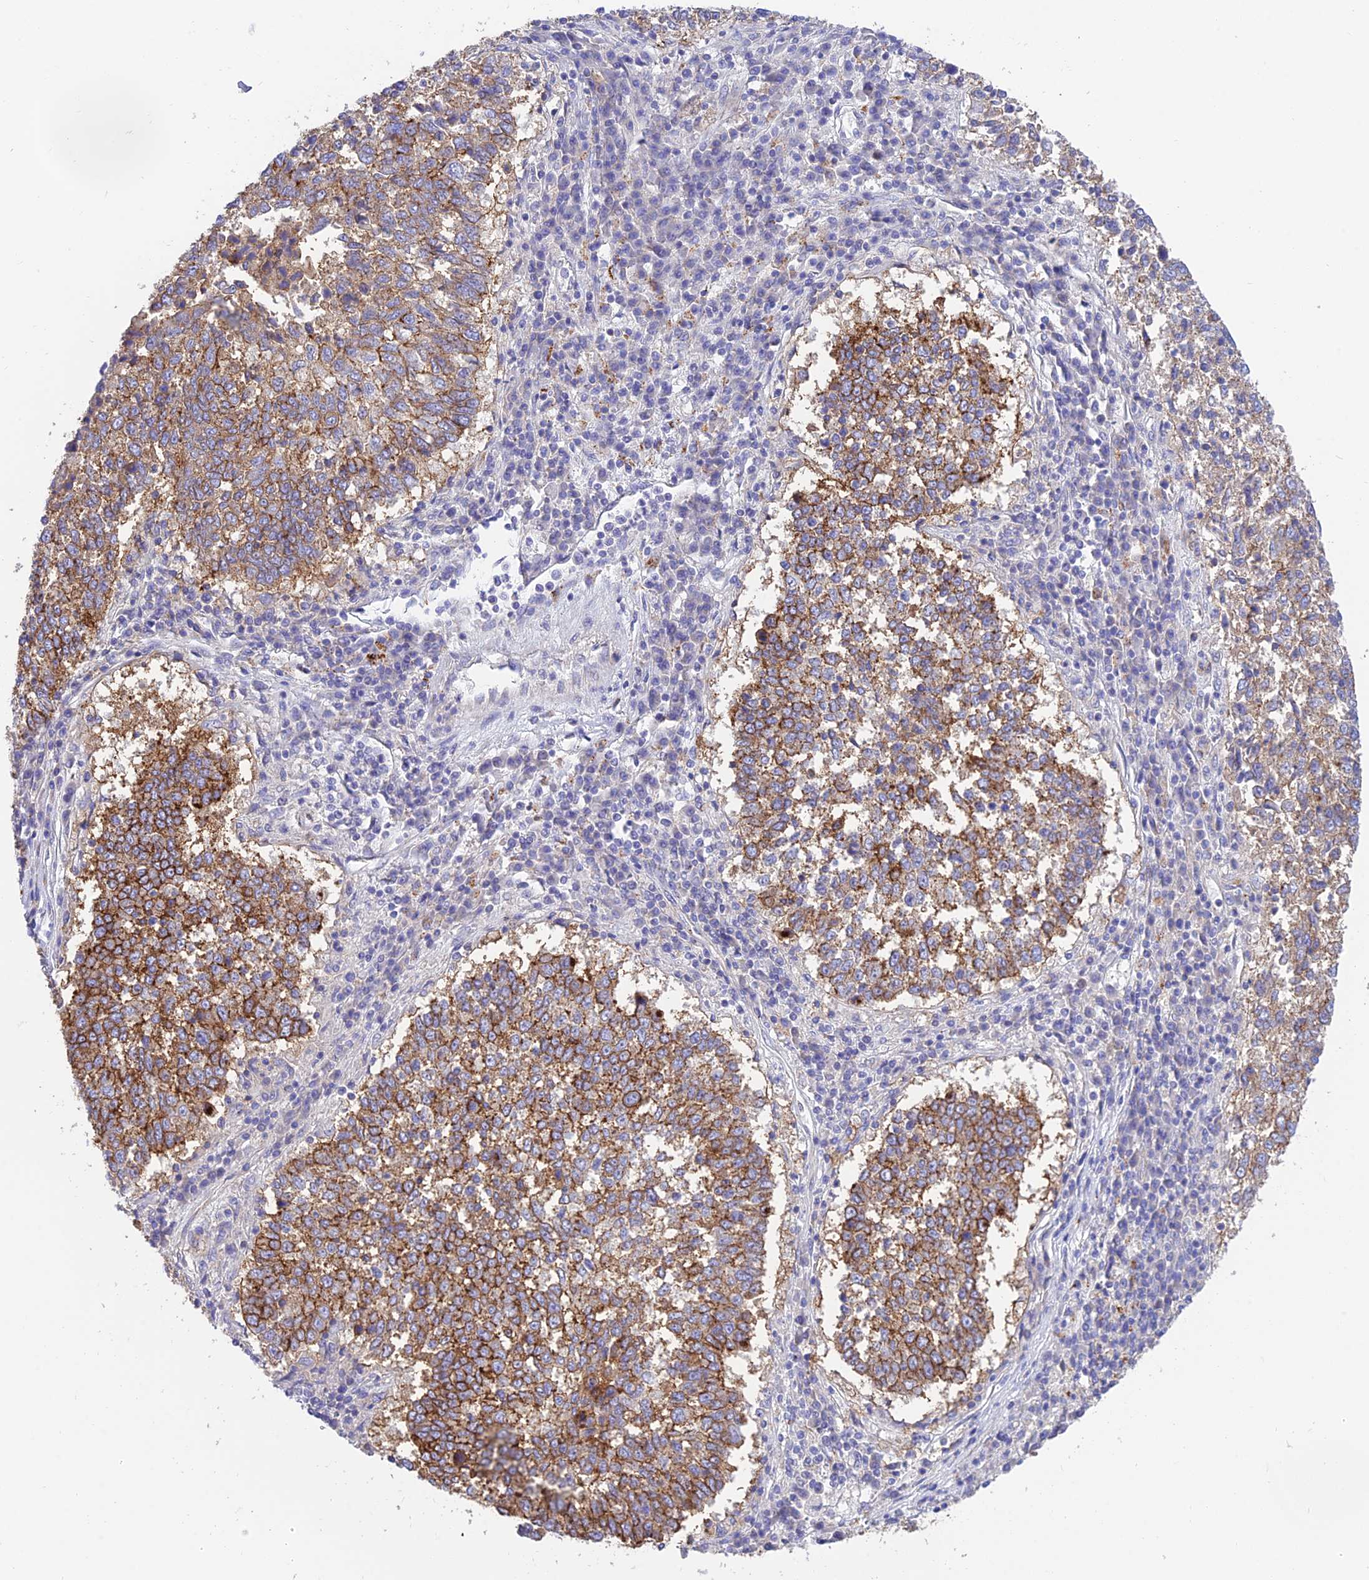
{"staining": {"intensity": "moderate", "quantity": ">75%", "location": "cytoplasmic/membranous"}, "tissue": "lung cancer", "cell_type": "Tumor cells", "image_type": "cancer", "snomed": [{"axis": "morphology", "description": "Squamous cell carcinoma, NOS"}, {"axis": "topography", "description": "Lung"}], "caption": "The histopathology image exhibits a brown stain indicating the presence of a protein in the cytoplasmic/membranous of tumor cells in lung squamous cell carcinoma.", "gene": "CCDC157", "patient": {"sex": "male", "age": 73}}